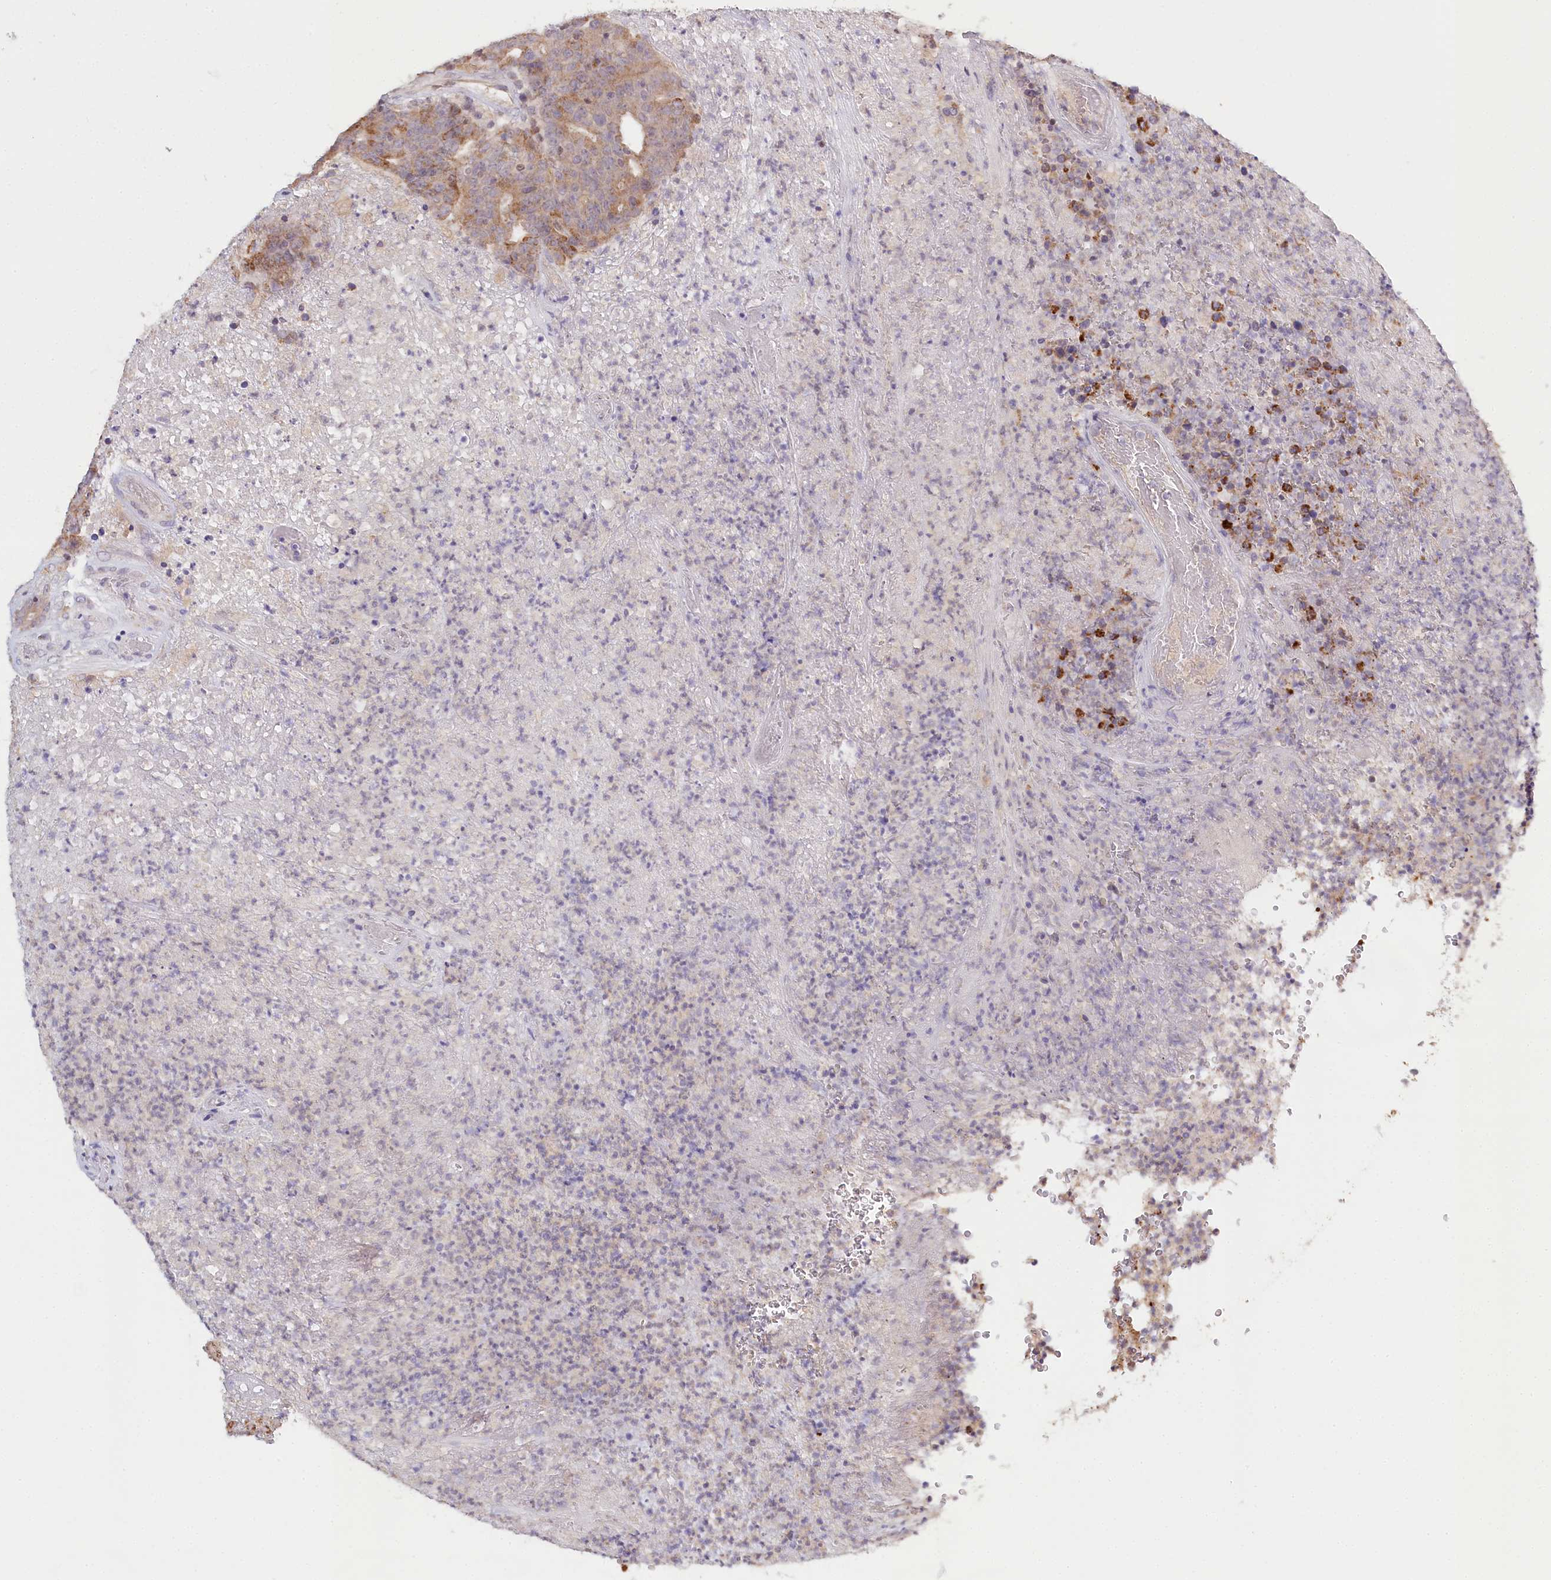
{"staining": {"intensity": "weak", "quantity": "25%-75%", "location": "cytoplasmic/membranous"}, "tissue": "colorectal cancer", "cell_type": "Tumor cells", "image_type": "cancer", "snomed": [{"axis": "morphology", "description": "Adenocarcinoma, NOS"}, {"axis": "topography", "description": "Colon"}], "caption": "Immunohistochemical staining of human adenocarcinoma (colorectal) exhibits weak cytoplasmic/membranous protein expression in about 25%-75% of tumor cells.", "gene": "DAPK1", "patient": {"sex": "female", "age": 75}}